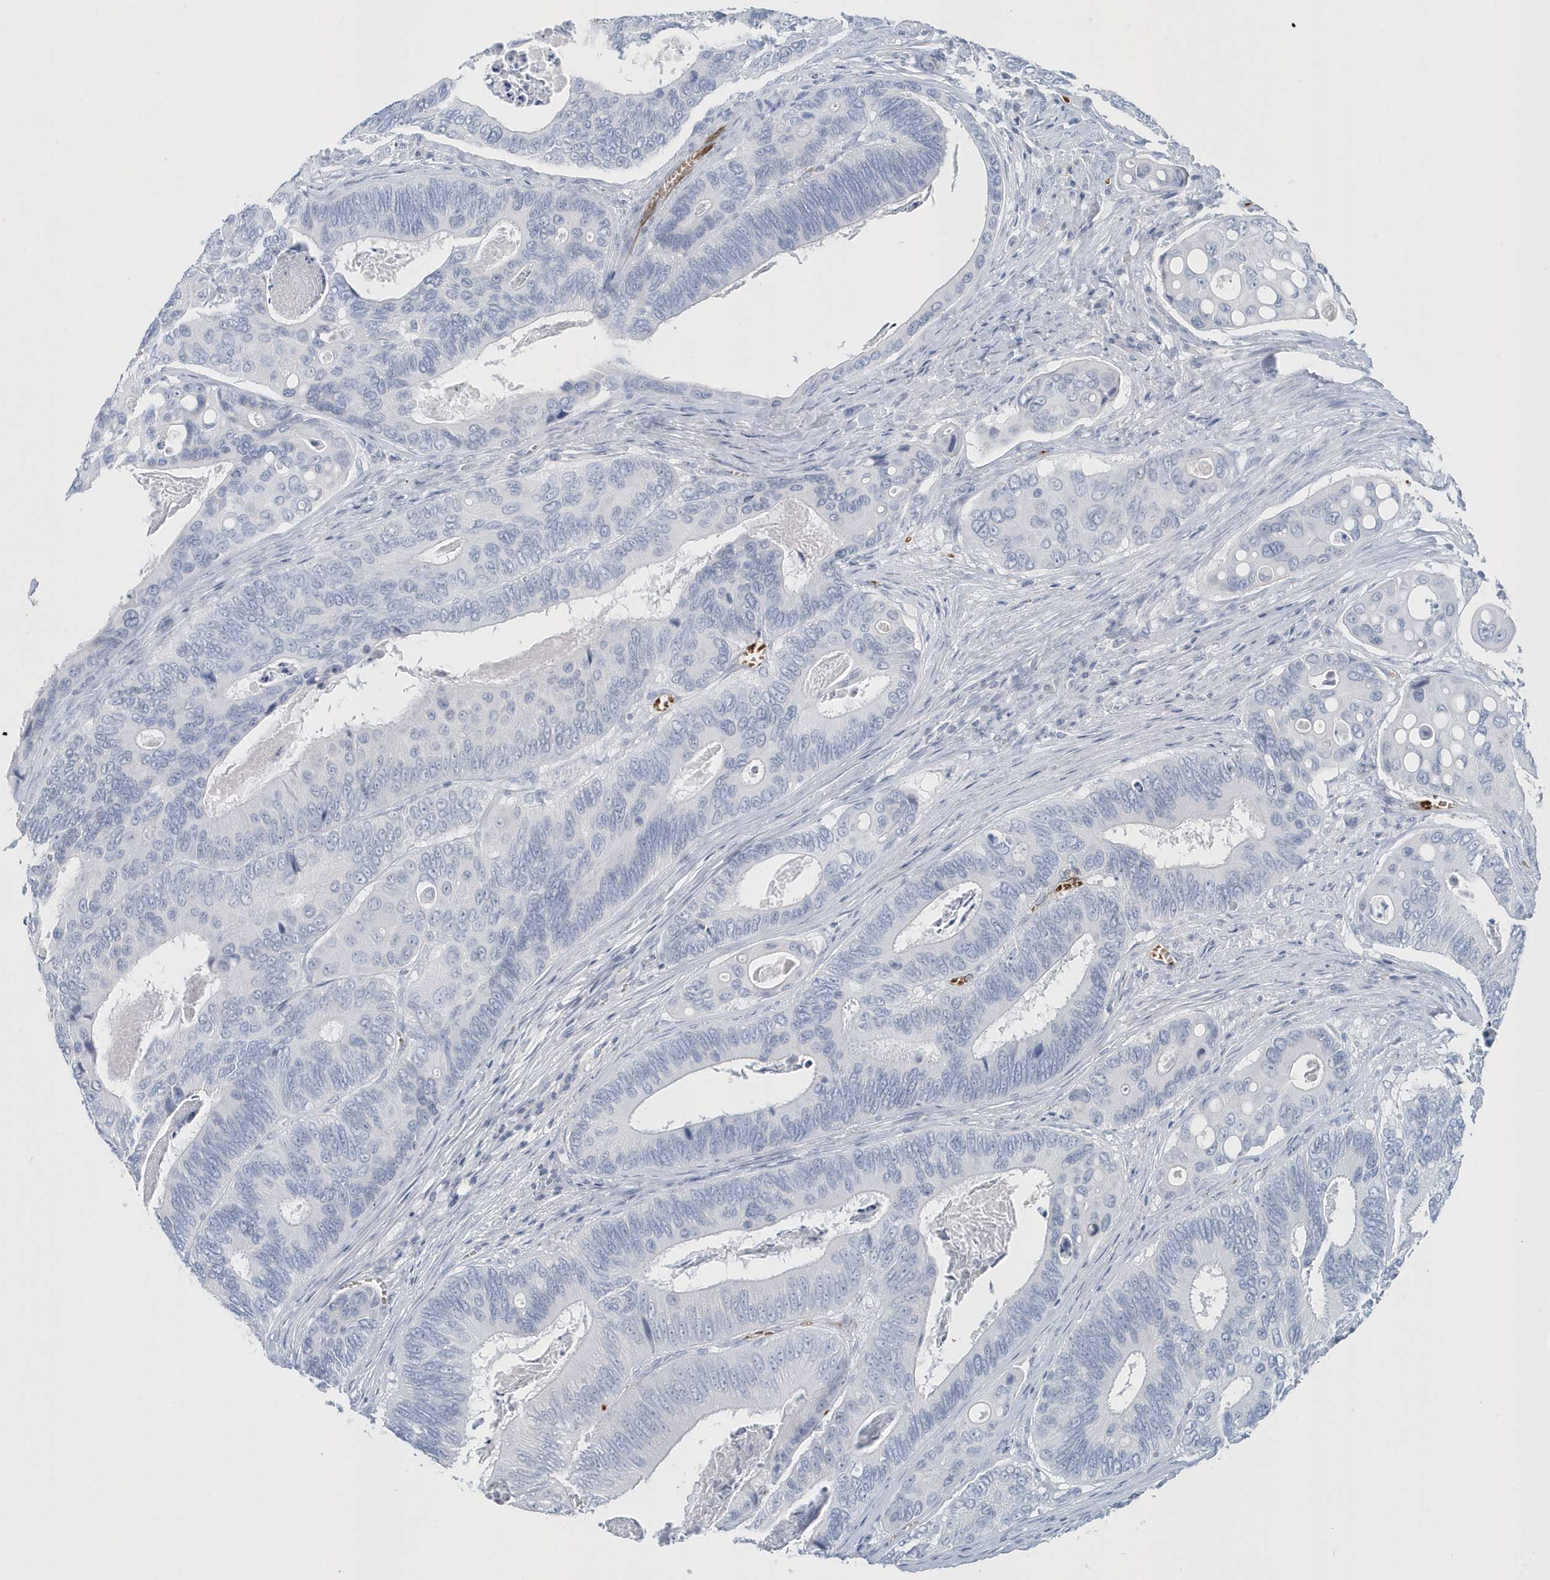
{"staining": {"intensity": "negative", "quantity": "none", "location": "none"}, "tissue": "colorectal cancer", "cell_type": "Tumor cells", "image_type": "cancer", "snomed": [{"axis": "morphology", "description": "Inflammation, NOS"}, {"axis": "morphology", "description": "Adenocarcinoma, NOS"}, {"axis": "topography", "description": "Colon"}], "caption": "This is an immunohistochemistry (IHC) histopathology image of human adenocarcinoma (colorectal). There is no positivity in tumor cells.", "gene": "HBA2", "patient": {"sex": "male", "age": 72}}